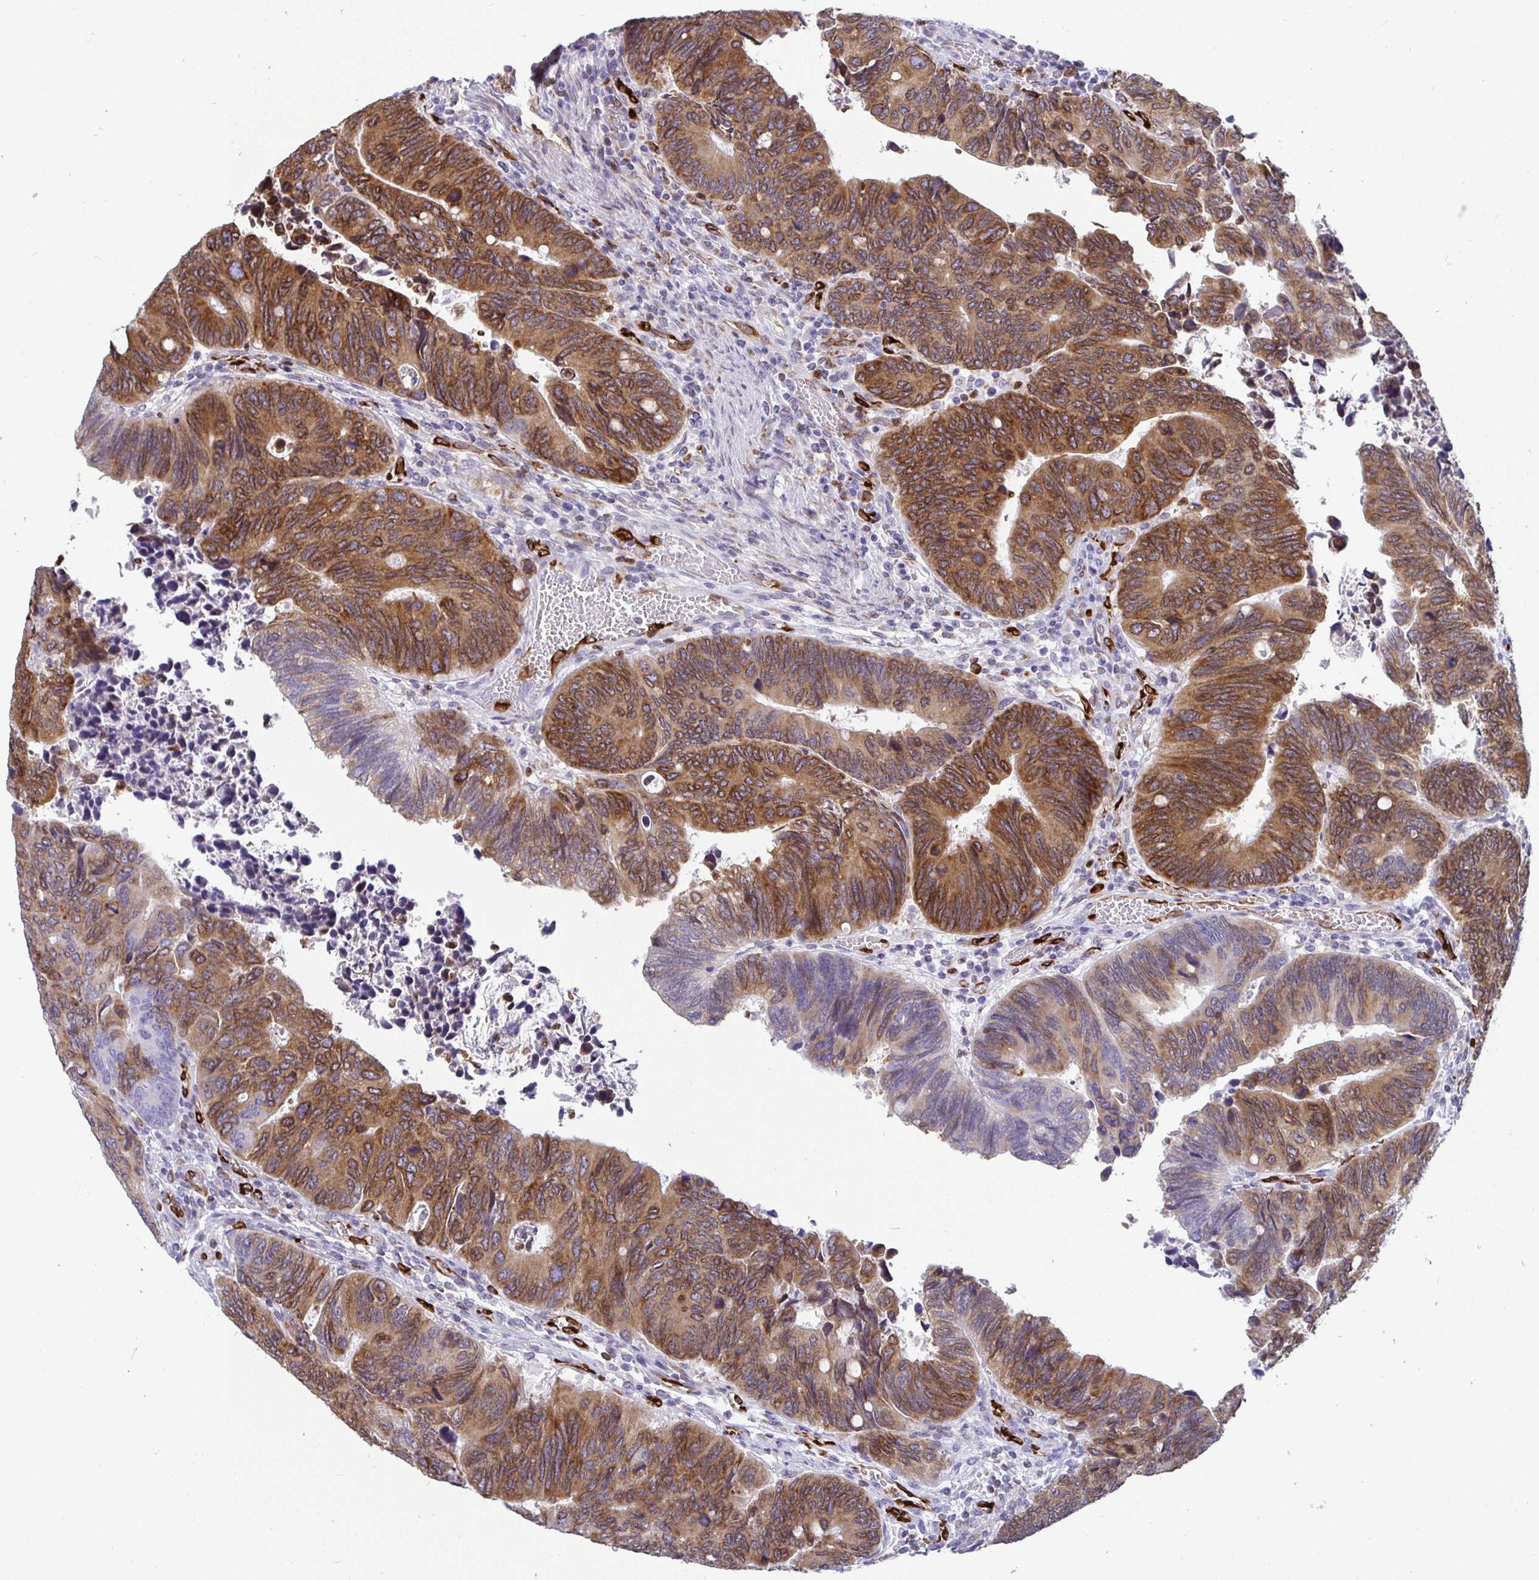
{"staining": {"intensity": "moderate", "quantity": "25%-75%", "location": "cytoplasmic/membranous"}, "tissue": "colorectal cancer", "cell_type": "Tumor cells", "image_type": "cancer", "snomed": [{"axis": "morphology", "description": "Adenocarcinoma, NOS"}, {"axis": "topography", "description": "Colon"}], "caption": "DAB (3,3'-diaminobenzidine) immunohistochemical staining of human colorectal cancer (adenocarcinoma) demonstrates moderate cytoplasmic/membranous protein positivity in approximately 25%-75% of tumor cells.", "gene": "TP53I11", "patient": {"sex": "male", "age": 87}}